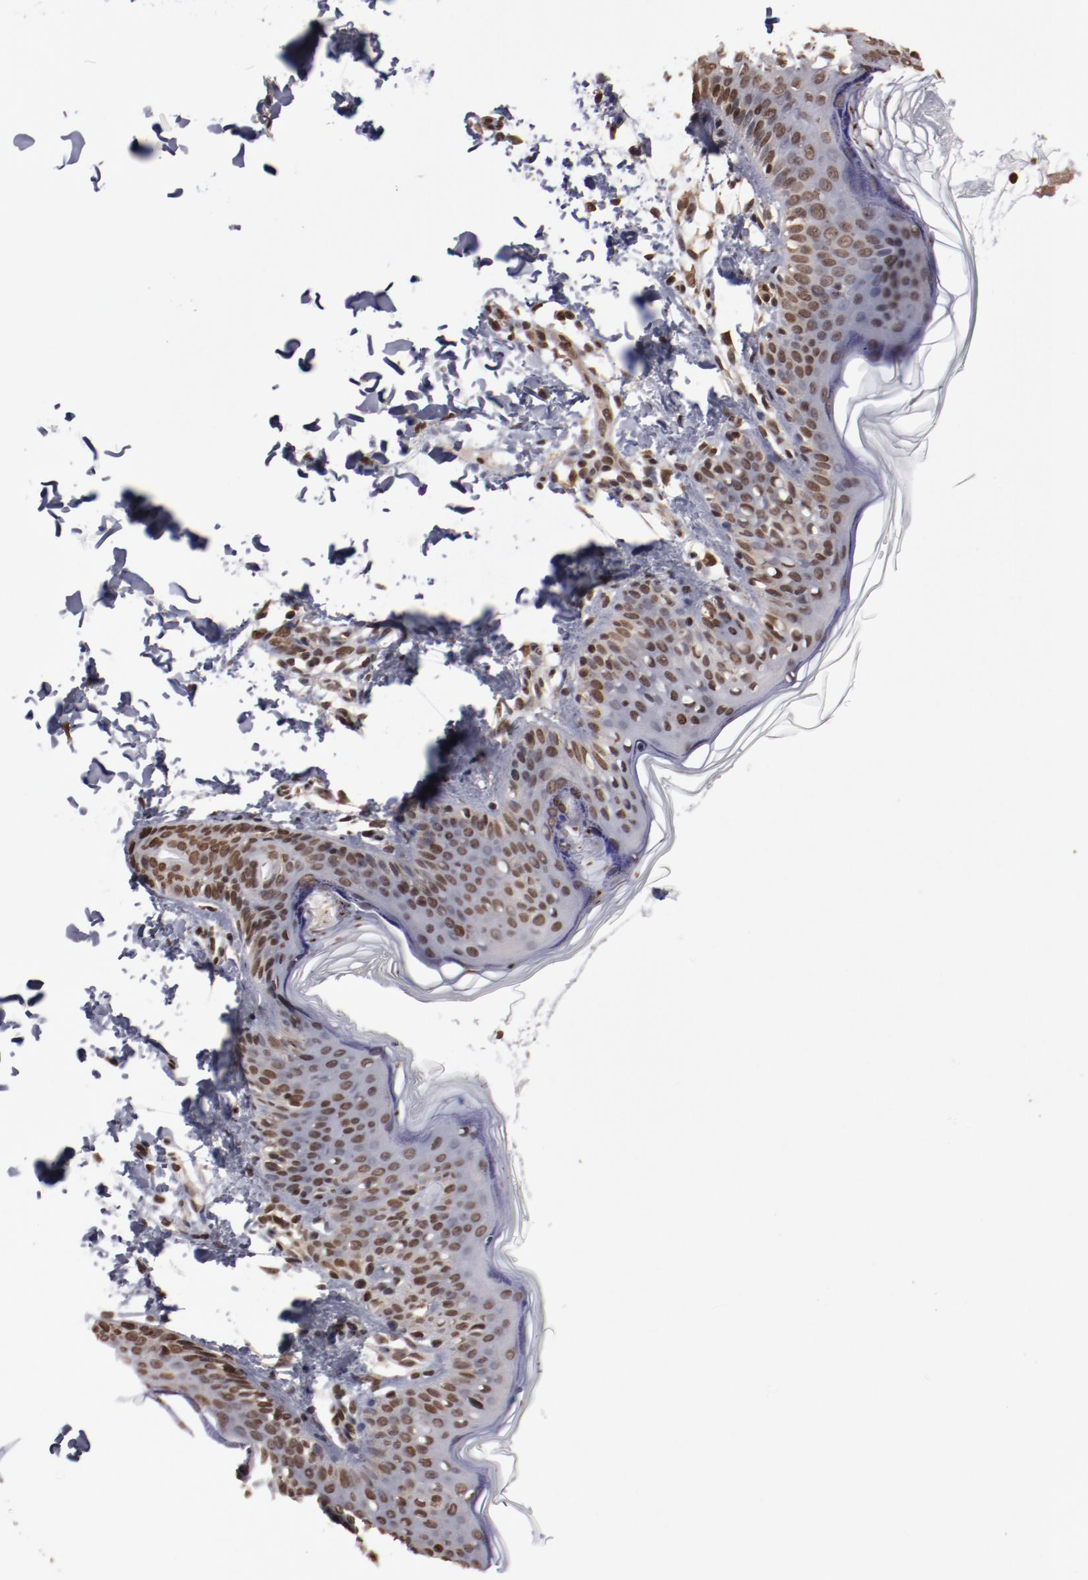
{"staining": {"intensity": "strong", "quantity": ">75%", "location": "nuclear"}, "tissue": "skin", "cell_type": "Fibroblasts", "image_type": "normal", "snomed": [{"axis": "morphology", "description": "Normal tissue, NOS"}, {"axis": "topography", "description": "Skin"}], "caption": "This is a histology image of immunohistochemistry staining of unremarkable skin, which shows strong expression in the nuclear of fibroblasts.", "gene": "AKT1", "patient": {"sex": "female", "age": 4}}